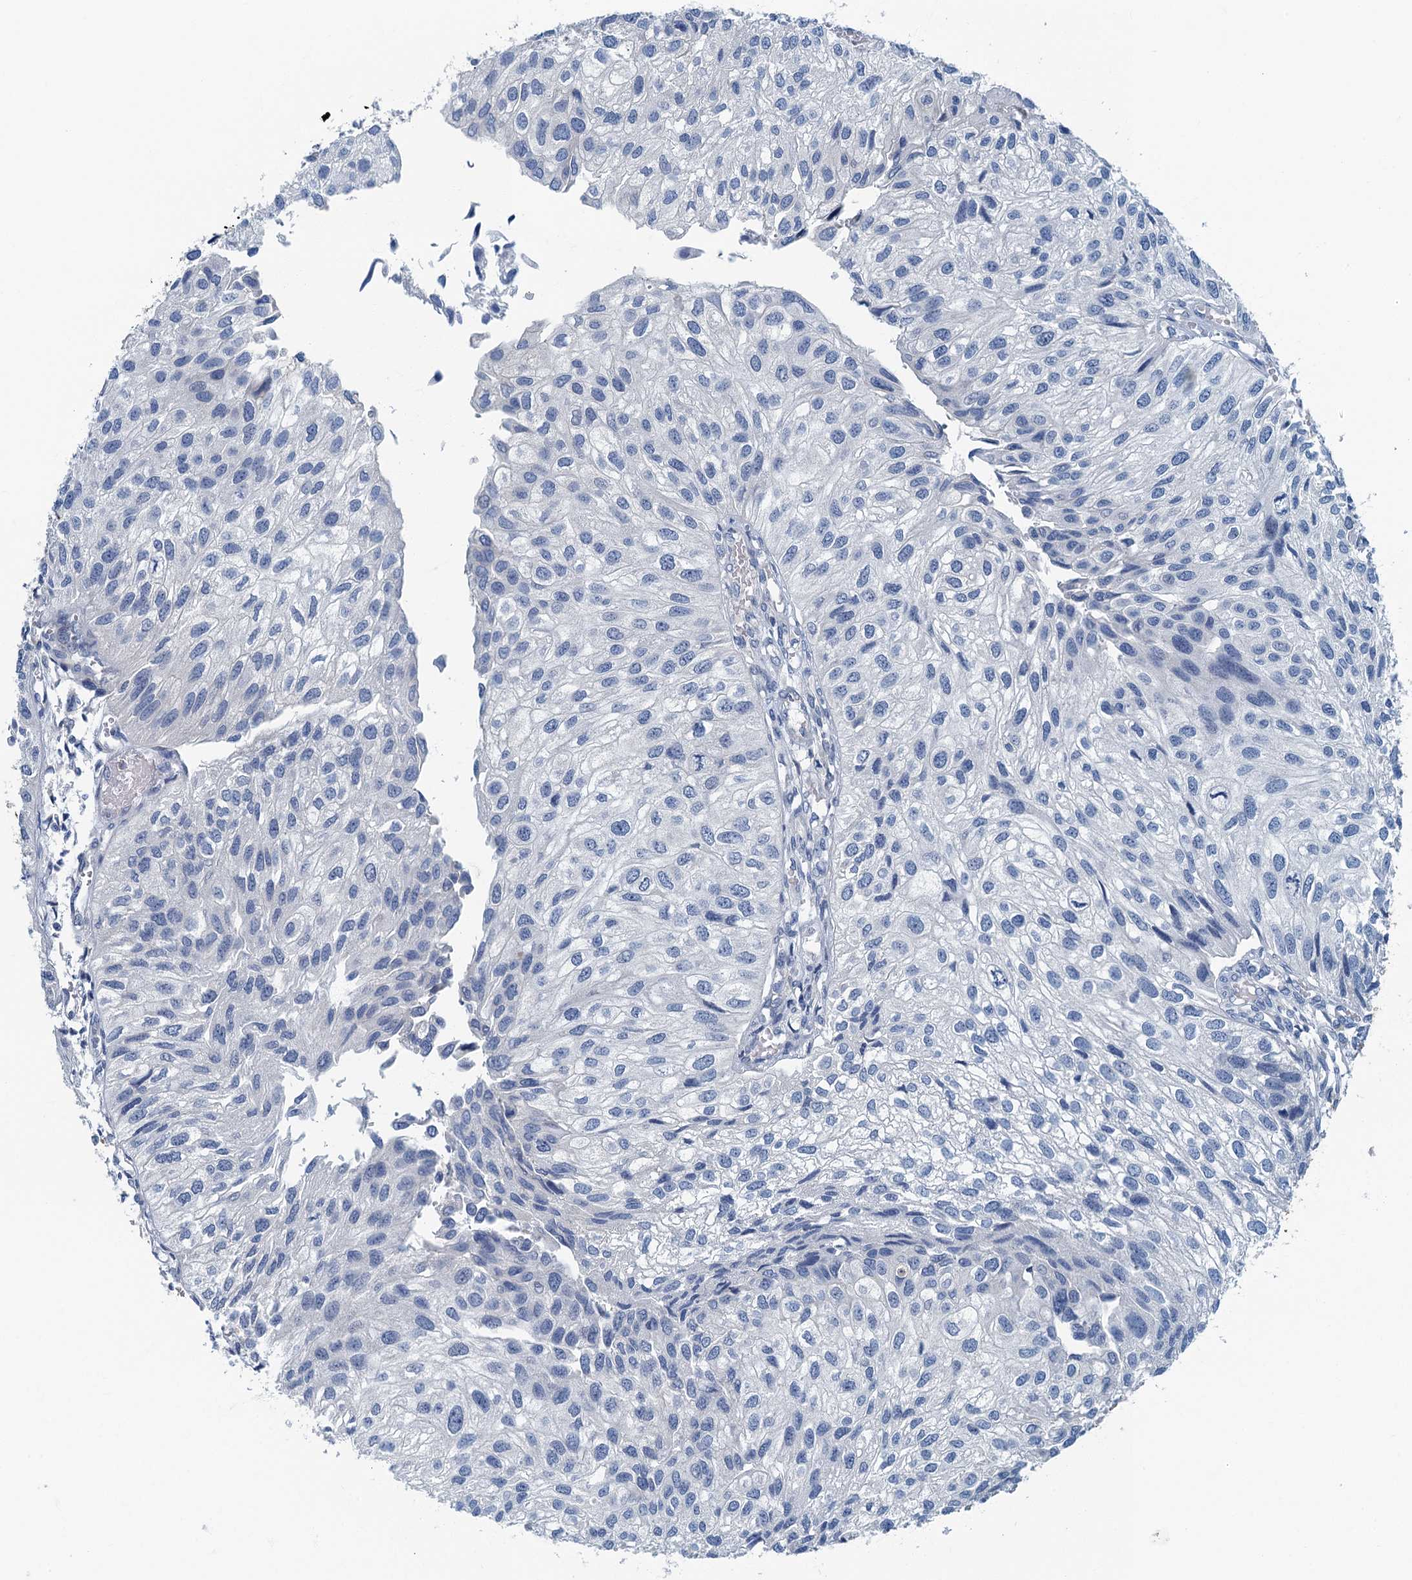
{"staining": {"intensity": "negative", "quantity": "none", "location": "none"}, "tissue": "urothelial cancer", "cell_type": "Tumor cells", "image_type": "cancer", "snomed": [{"axis": "morphology", "description": "Urothelial carcinoma, Low grade"}, {"axis": "topography", "description": "Urinary bladder"}], "caption": "Immunohistochemistry of urothelial cancer exhibits no positivity in tumor cells.", "gene": "ANKDD1A", "patient": {"sex": "female", "age": 89}}